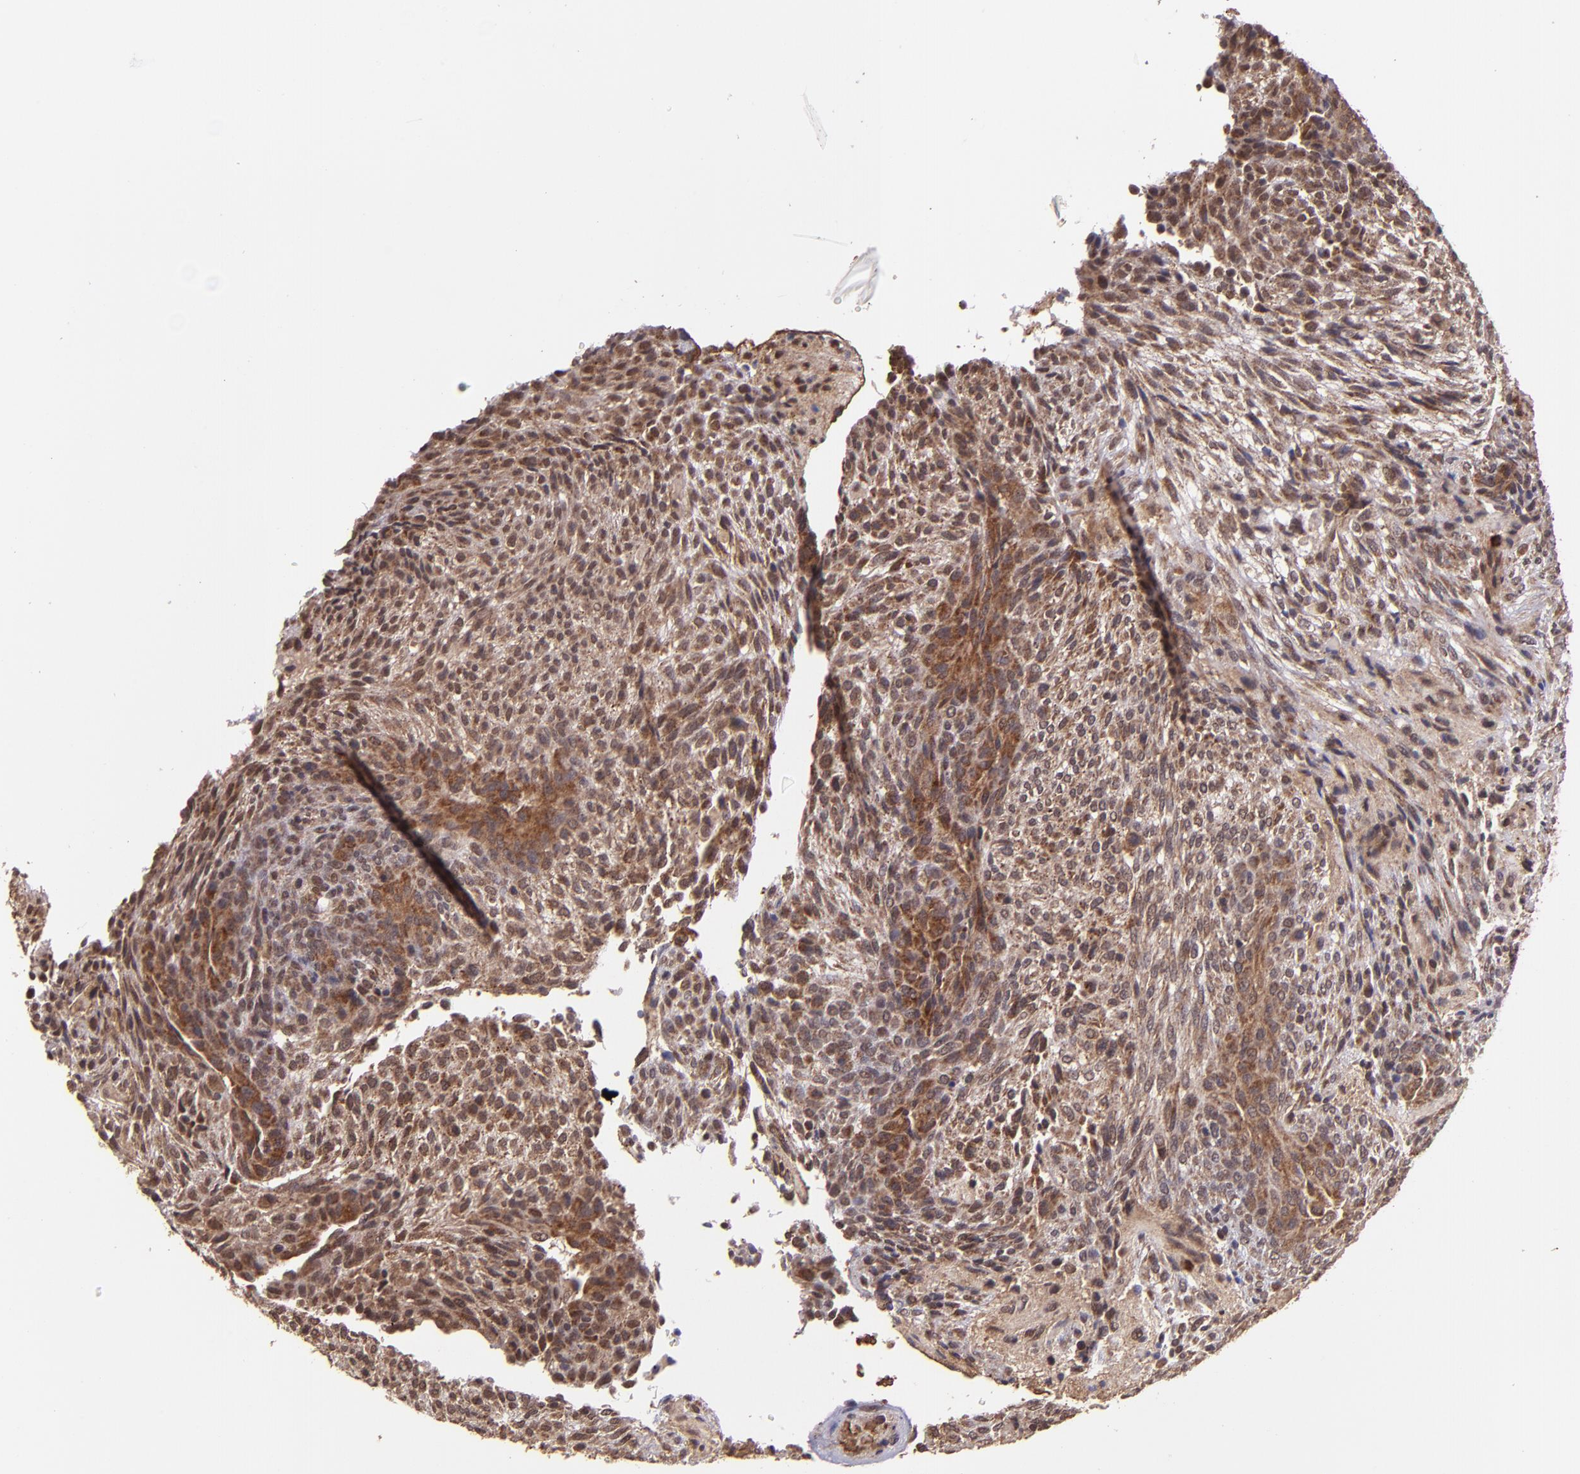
{"staining": {"intensity": "strong", "quantity": ">75%", "location": "cytoplasmic/membranous"}, "tissue": "glioma", "cell_type": "Tumor cells", "image_type": "cancer", "snomed": [{"axis": "morphology", "description": "Glioma, malignant, High grade"}, {"axis": "topography", "description": "Cerebral cortex"}], "caption": "Immunohistochemical staining of human glioma displays high levels of strong cytoplasmic/membranous protein positivity in about >75% of tumor cells. The staining is performed using DAB brown chromogen to label protein expression. The nuclei are counter-stained blue using hematoxylin.", "gene": "USP51", "patient": {"sex": "female", "age": 55}}